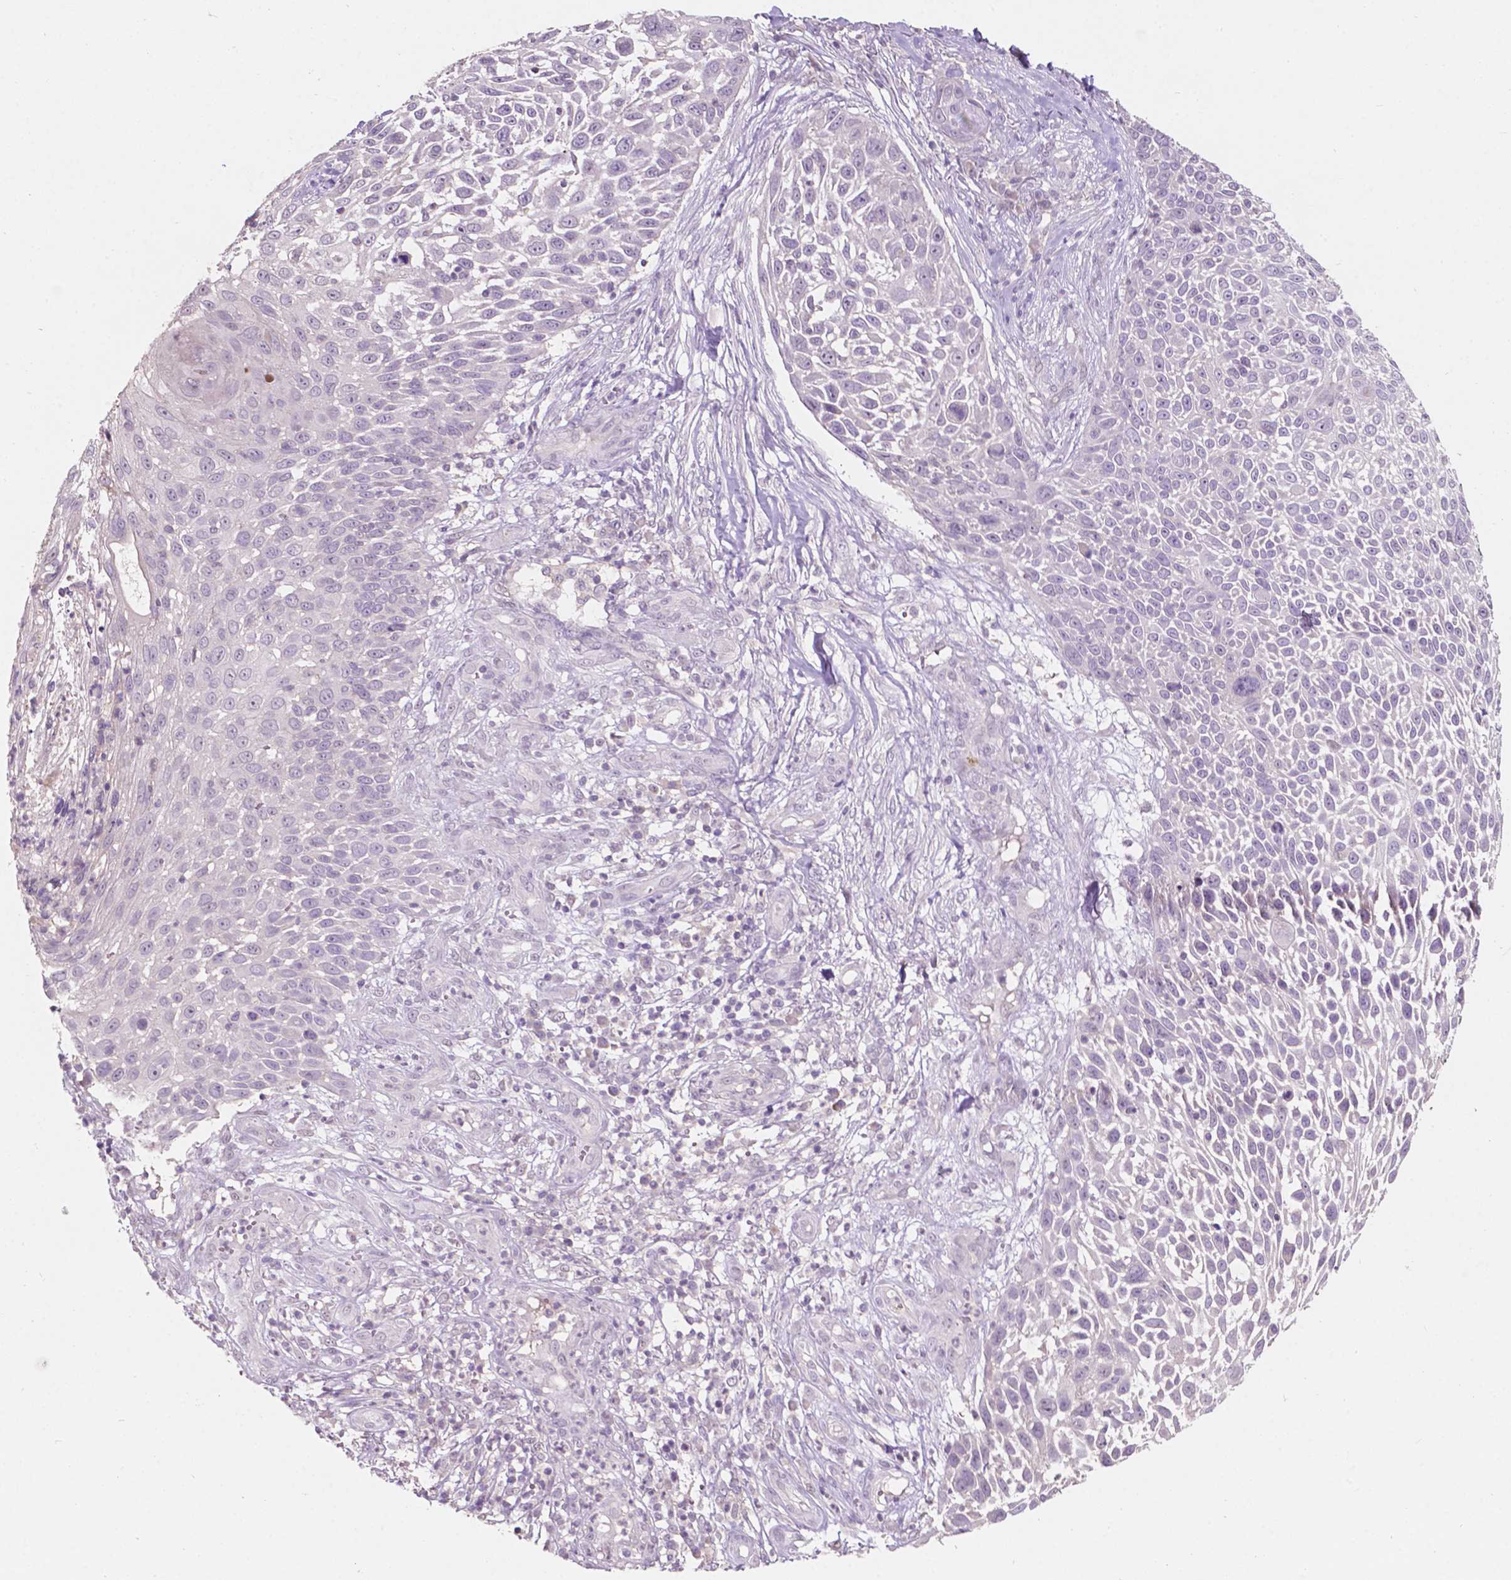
{"staining": {"intensity": "negative", "quantity": "none", "location": "none"}, "tissue": "skin cancer", "cell_type": "Tumor cells", "image_type": "cancer", "snomed": [{"axis": "morphology", "description": "Squamous cell carcinoma, NOS"}, {"axis": "topography", "description": "Skin"}], "caption": "Immunohistochemistry (IHC) micrograph of neoplastic tissue: human squamous cell carcinoma (skin) stained with DAB displays no significant protein positivity in tumor cells.", "gene": "TM6SF2", "patient": {"sex": "male", "age": 92}}